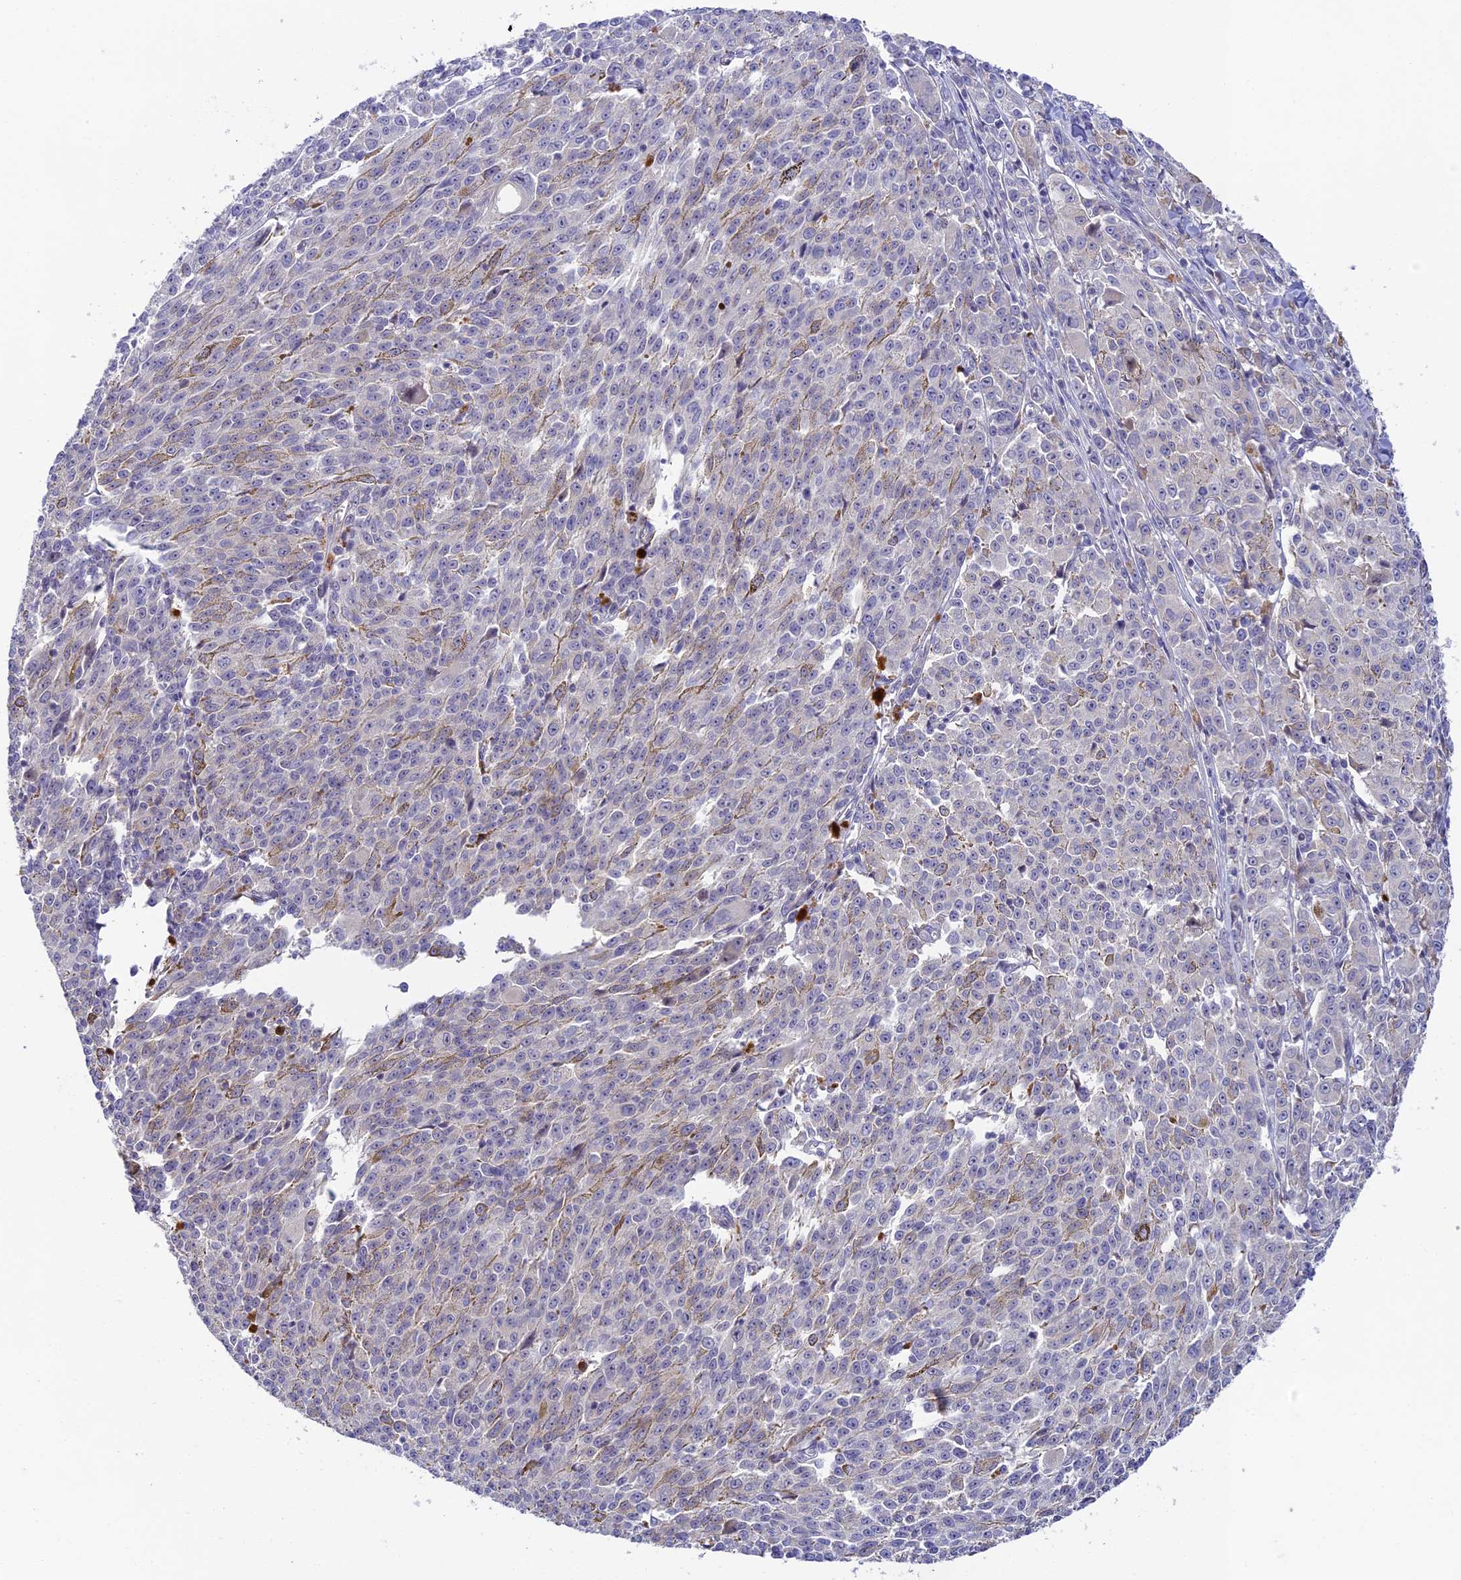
{"staining": {"intensity": "negative", "quantity": "none", "location": "none"}, "tissue": "melanoma", "cell_type": "Tumor cells", "image_type": "cancer", "snomed": [{"axis": "morphology", "description": "Malignant melanoma, NOS"}, {"axis": "topography", "description": "Skin"}], "caption": "This is an immunohistochemistry (IHC) histopathology image of human malignant melanoma. There is no positivity in tumor cells.", "gene": "ADGRD1", "patient": {"sex": "female", "age": 52}}